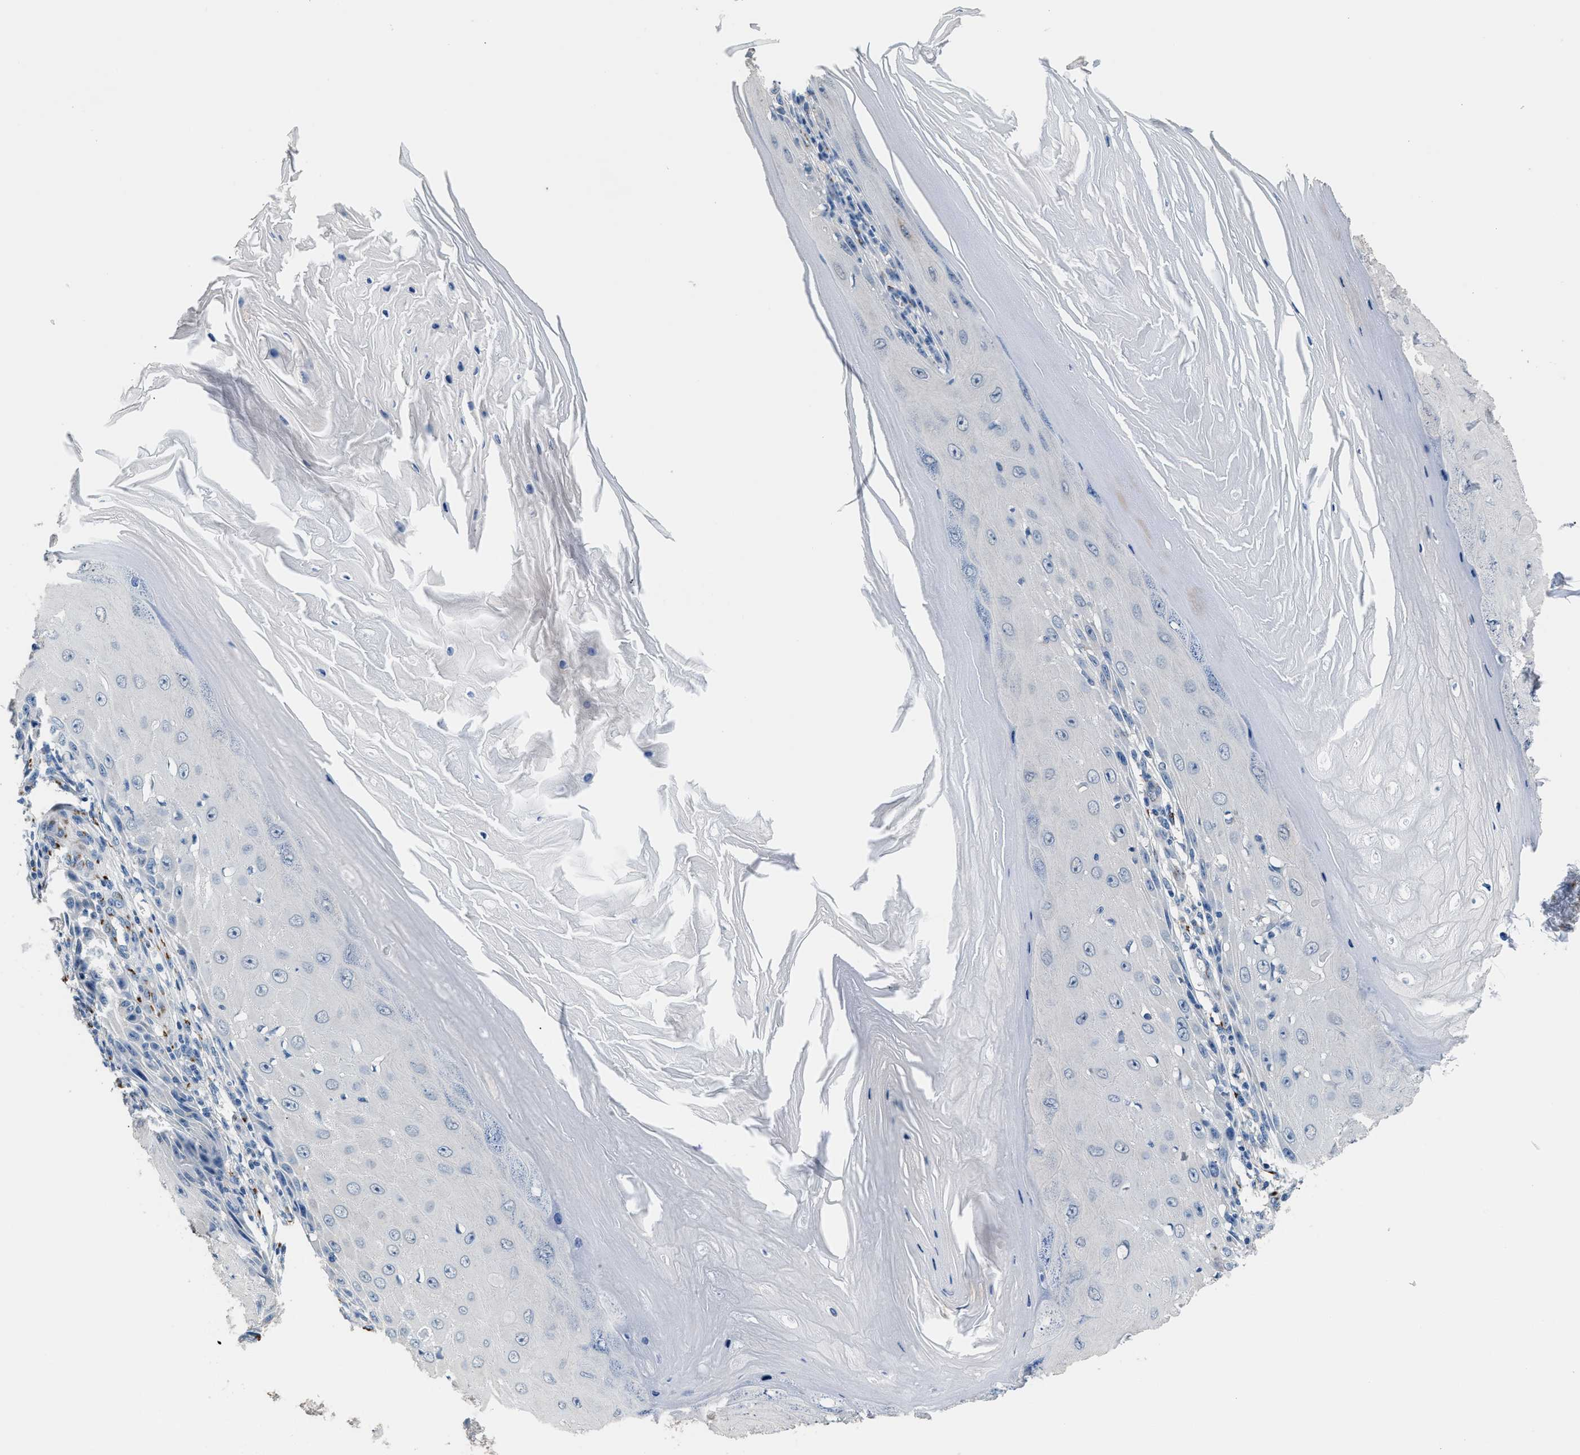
{"staining": {"intensity": "negative", "quantity": "none", "location": "none"}, "tissue": "skin cancer", "cell_type": "Tumor cells", "image_type": "cancer", "snomed": [{"axis": "morphology", "description": "Squamous cell carcinoma, NOS"}, {"axis": "topography", "description": "Skin"}], "caption": "Squamous cell carcinoma (skin) was stained to show a protein in brown. There is no significant expression in tumor cells.", "gene": "GOLM1", "patient": {"sex": "female", "age": 73}}